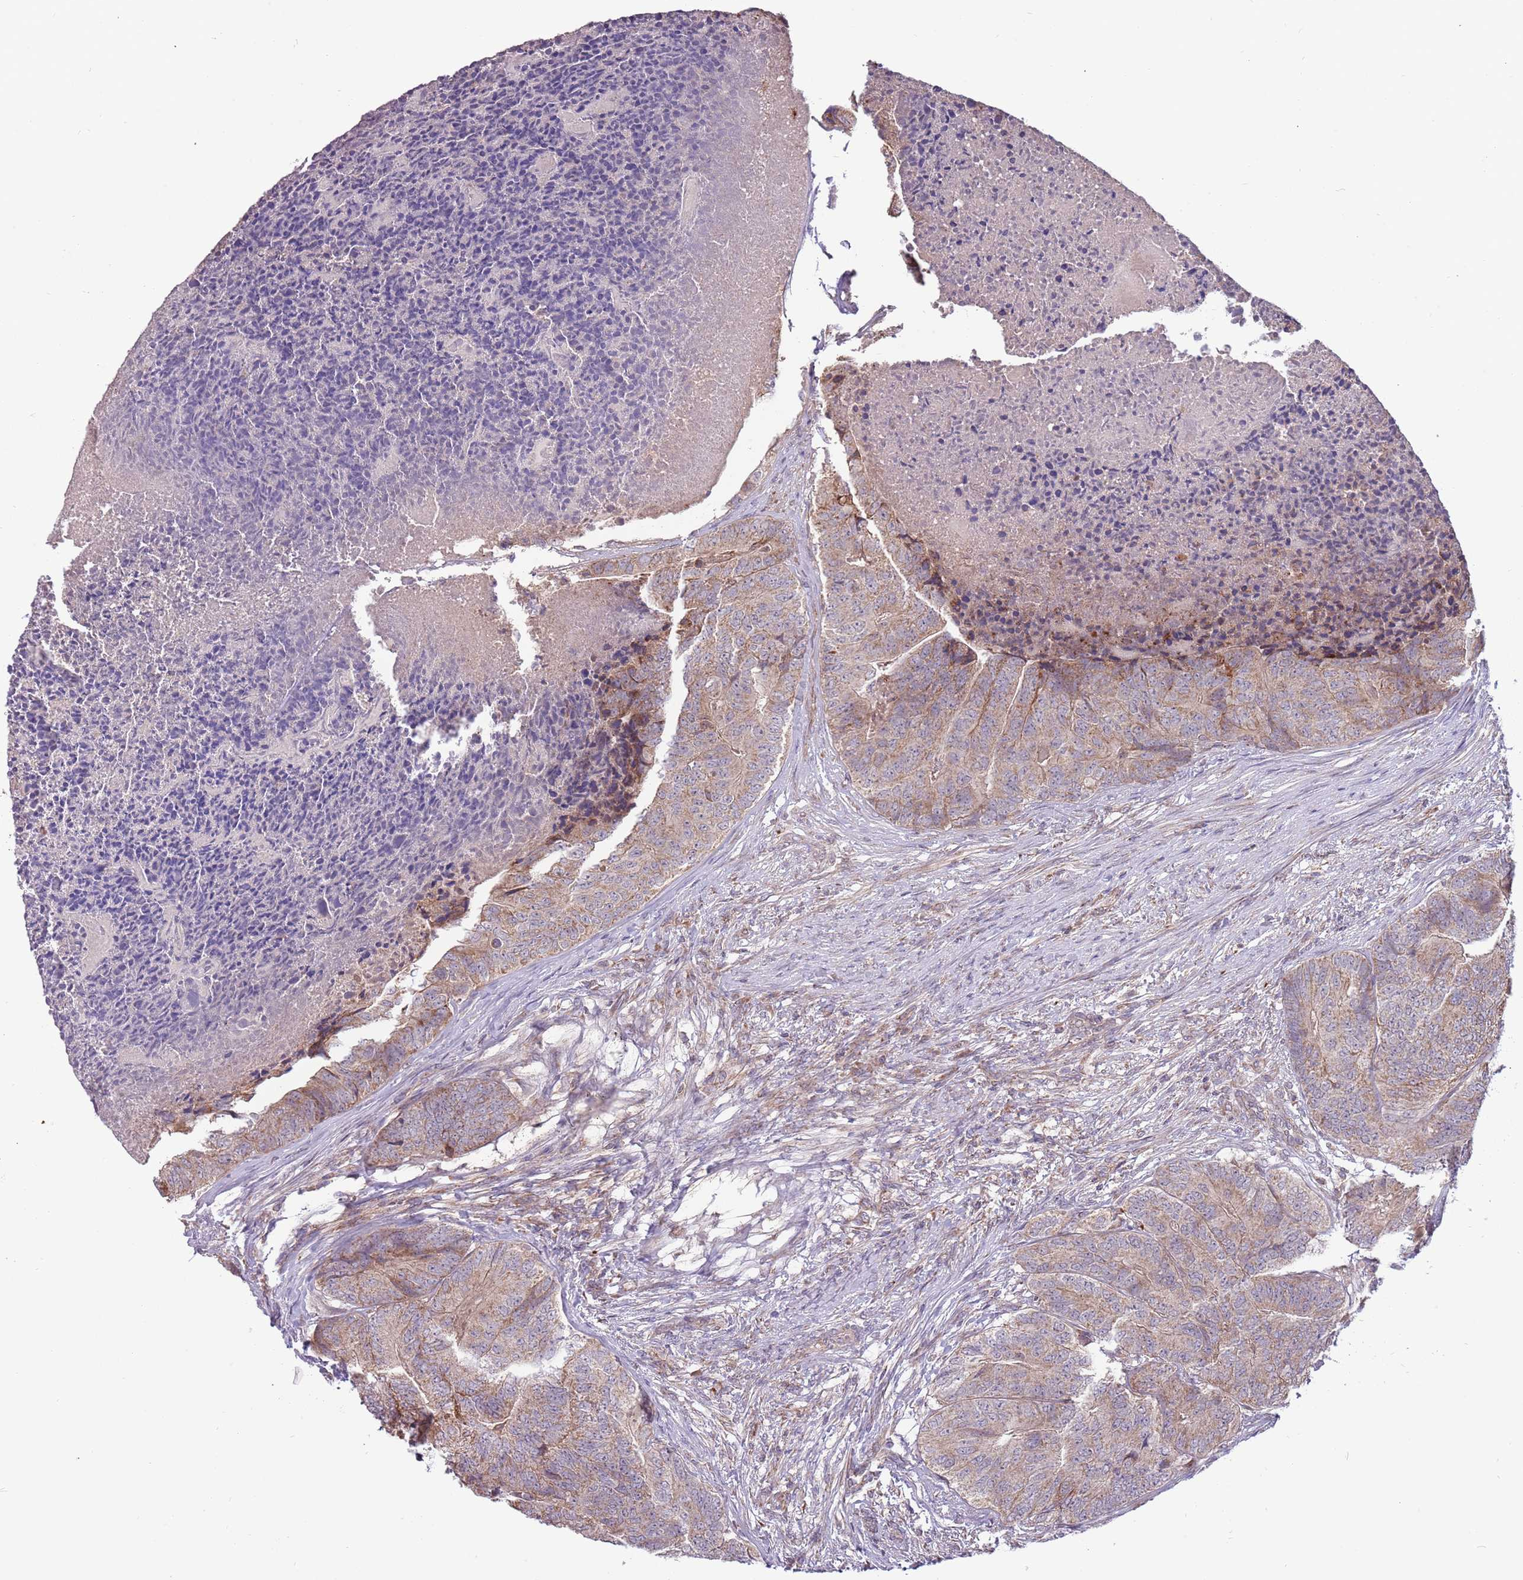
{"staining": {"intensity": "moderate", "quantity": "<25%", "location": "cytoplasmic/membranous"}, "tissue": "colorectal cancer", "cell_type": "Tumor cells", "image_type": "cancer", "snomed": [{"axis": "morphology", "description": "Adenocarcinoma, NOS"}, {"axis": "topography", "description": "Colon"}], "caption": "Moderate cytoplasmic/membranous staining is identified in approximately <25% of tumor cells in colorectal cancer (adenocarcinoma).", "gene": "RNF181", "patient": {"sex": "female", "age": 67}}